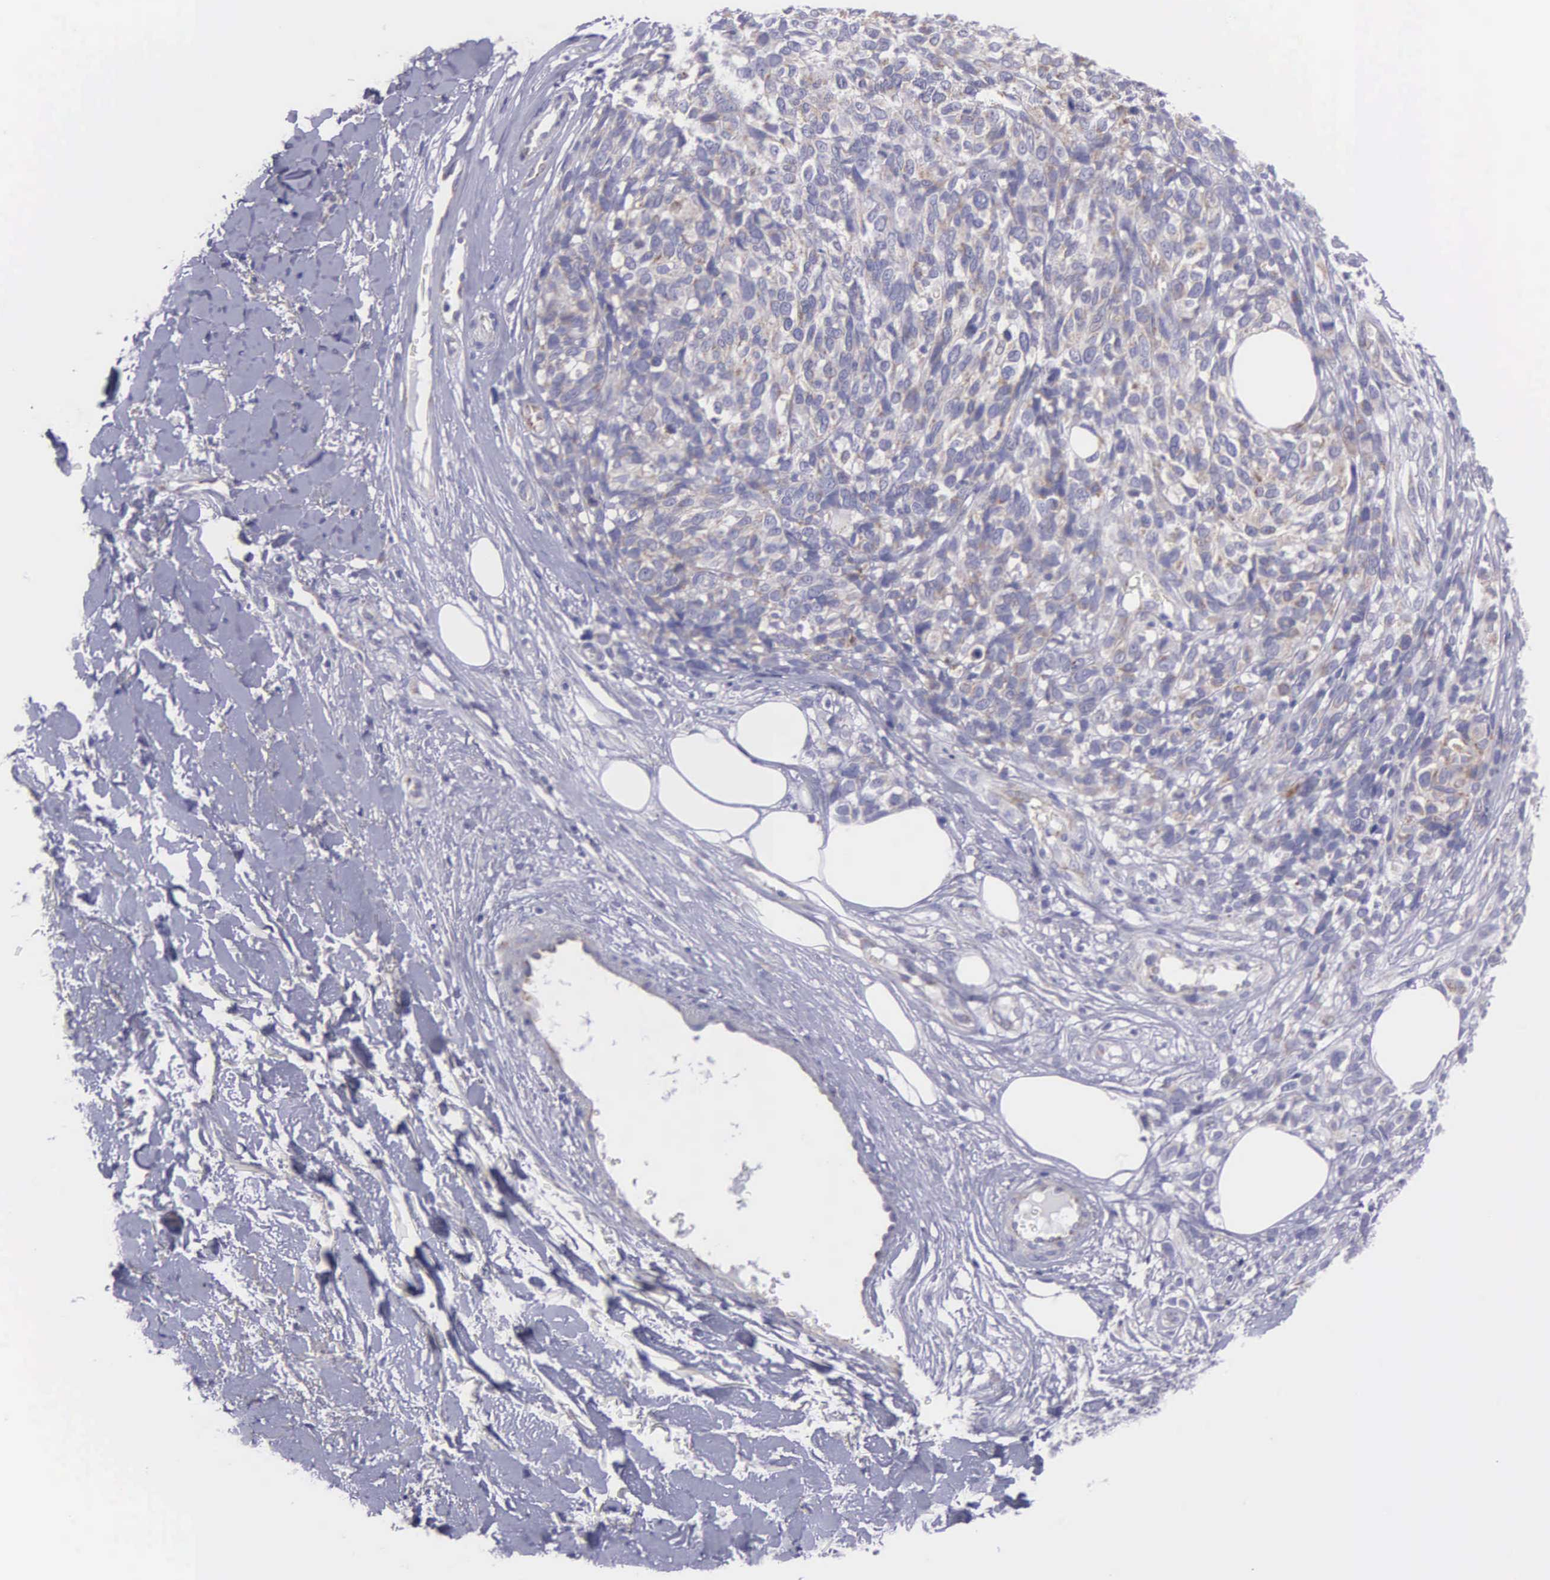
{"staining": {"intensity": "weak", "quantity": "<25%", "location": "cytoplasmic/membranous"}, "tissue": "melanoma", "cell_type": "Tumor cells", "image_type": "cancer", "snomed": [{"axis": "morphology", "description": "Malignant melanoma, NOS"}, {"axis": "topography", "description": "Skin"}], "caption": "The histopathology image displays no significant staining in tumor cells of melanoma.", "gene": "SYNJ2BP", "patient": {"sex": "female", "age": 85}}